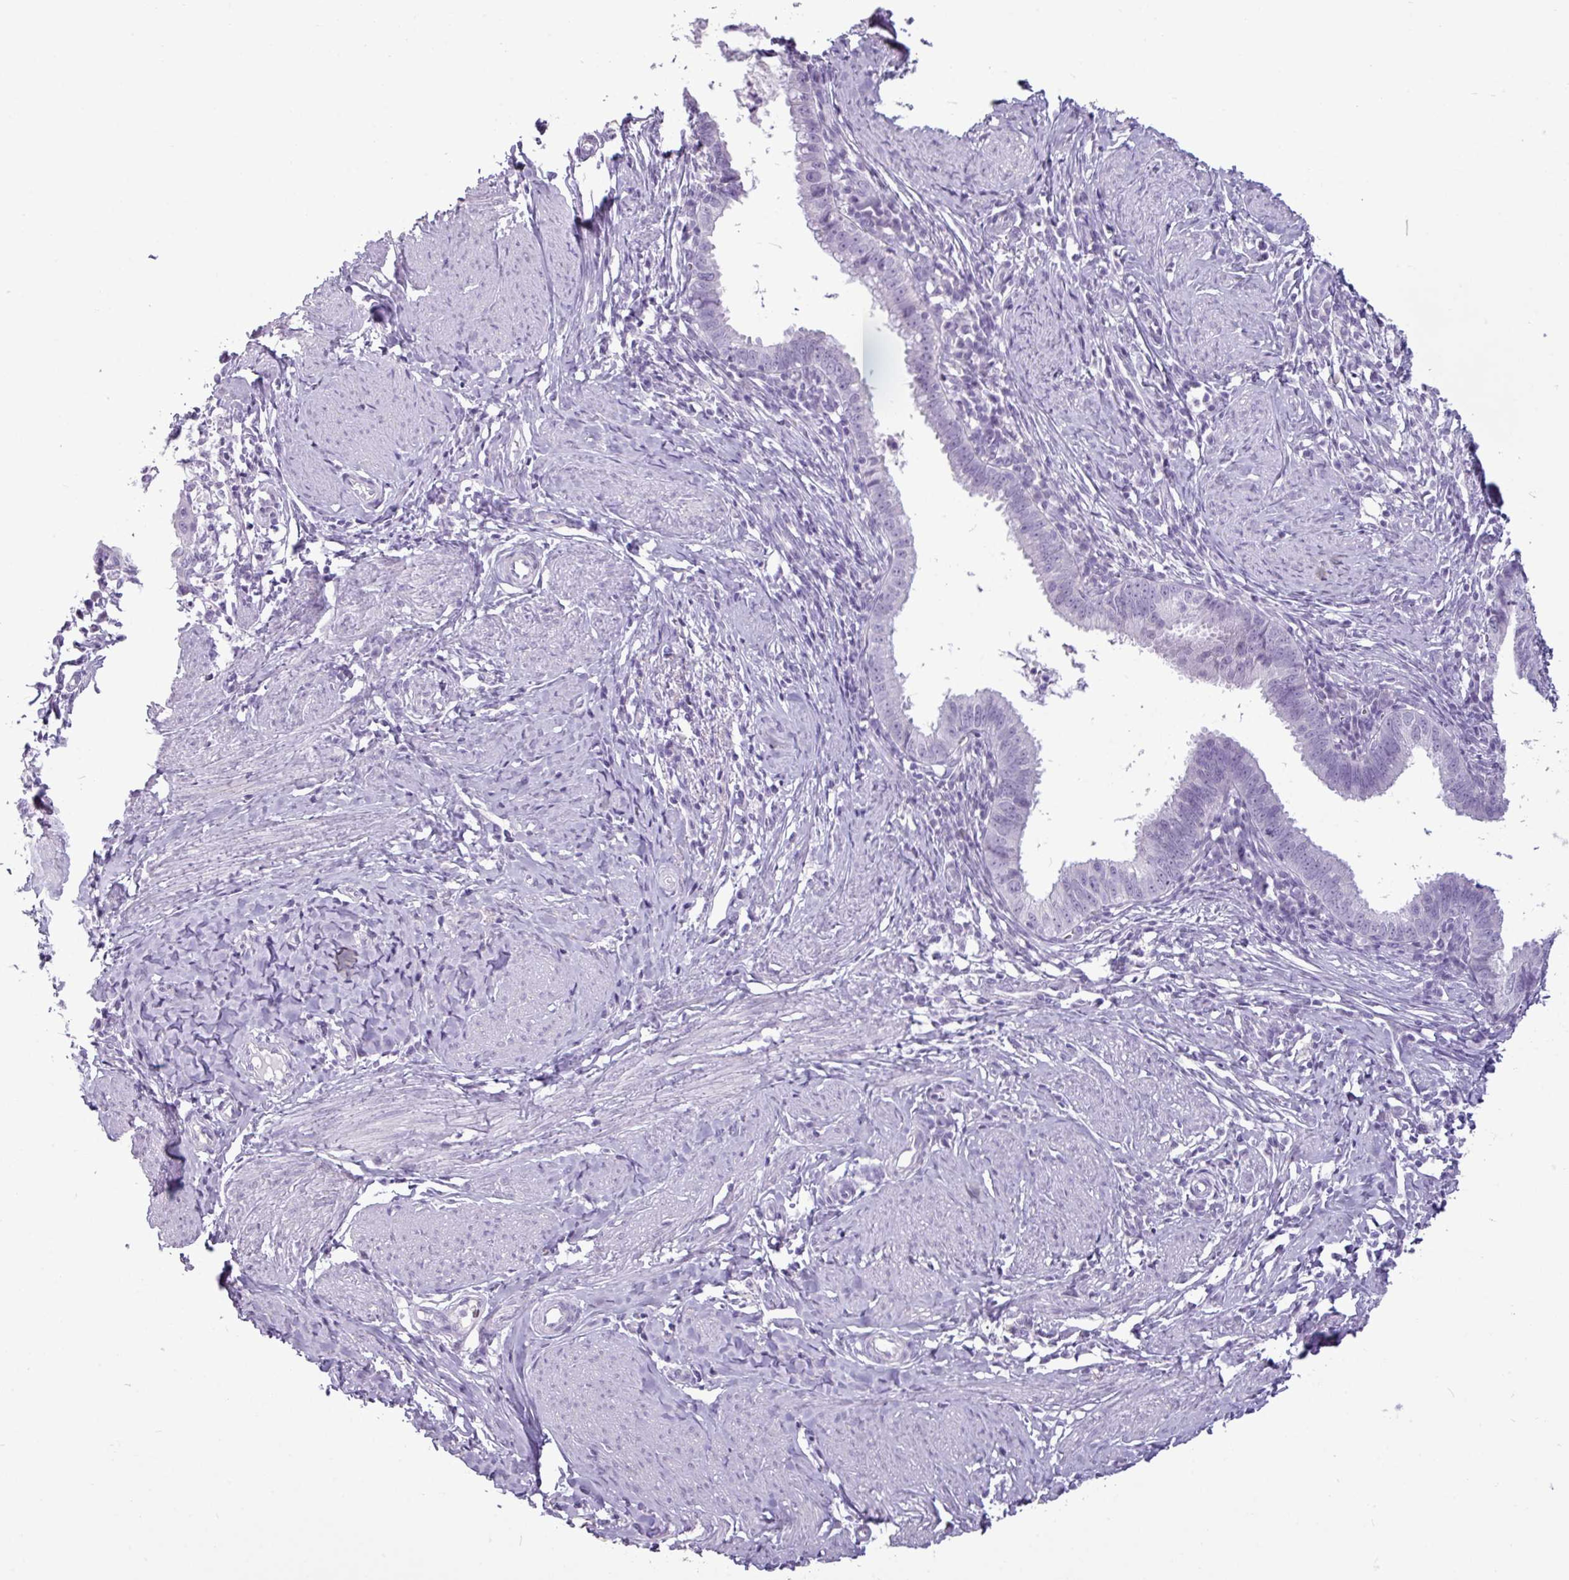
{"staining": {"intensity": "negative", "quantity": "none", "location": "none"}, "tissue": "cervical cancer", "cell_type": "Tumor cells", "image_type": "cancer", "snomed": [{"axis": "morphology", "description": "Adenocarcinoma, NOS"}, {"axis": "topography", "description": "Cervix"}], "caption": "Cervical cancer (adenocarcinoma) was stained to show a protein in brown. There is no significant expression in tumor cells. (DAB (3,3'-diaminobenzidine) immunohistochemistry with hematoxylin counter stain).", "gene": "AMY2A", "patient": {"sex": "female", "age": 36}}